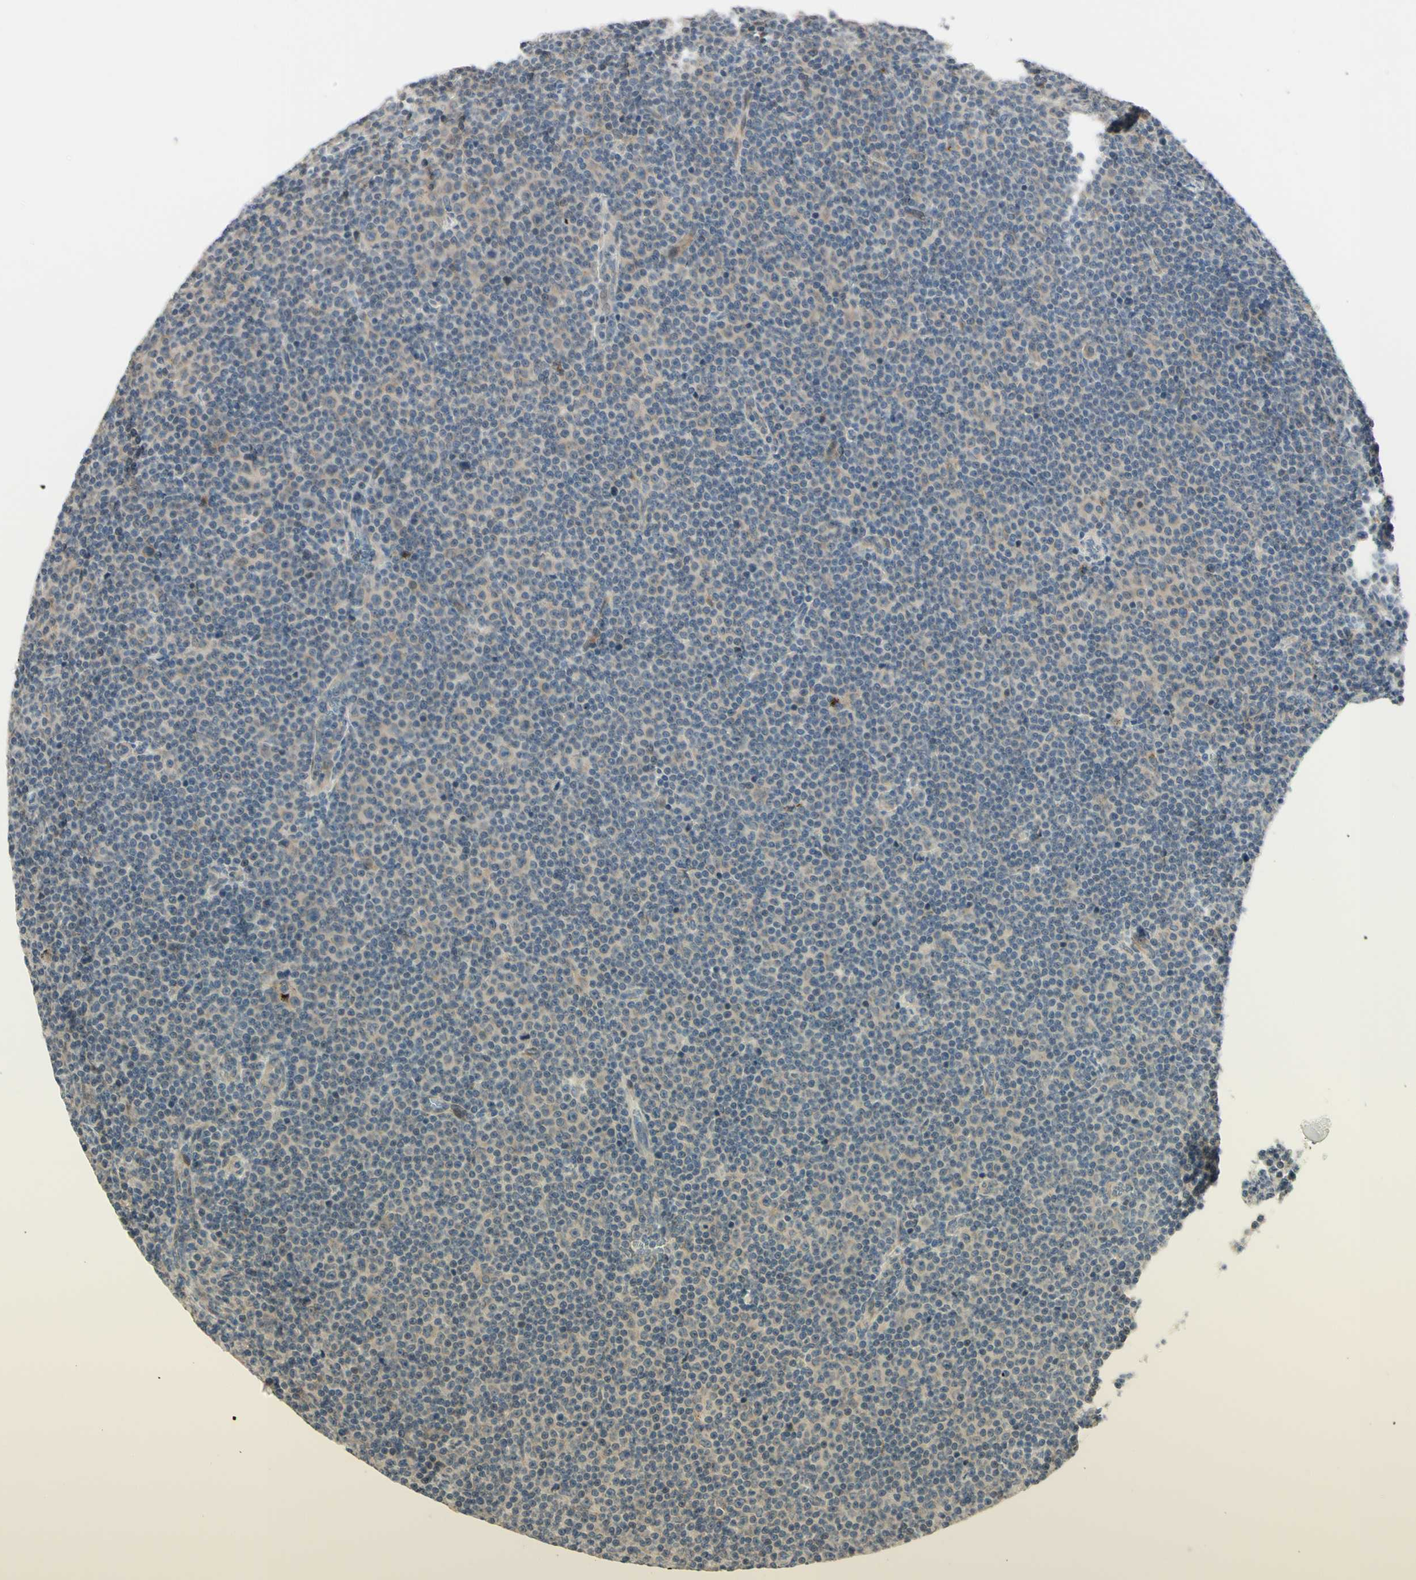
{"staining": {"intensity": "negative", "quantity": "none", "location": "none"}, "tissue": "lymphoma", "cell_type": "Tumor cells", "image_type": "cancer", "snomed": [{"axis": "morphology", "description": "Malignant lymphoma, non-Hodgkin's type, Low grade"}, {"axis": "topography", "description": "Lymph node"}], "caption": "This is an immunohistochemistry (IHC) photomicrograph of lymphoma. There is no staining in tumor cells.", "gene": "ZW10", "patient": {"sex": "female", "age": 67}}